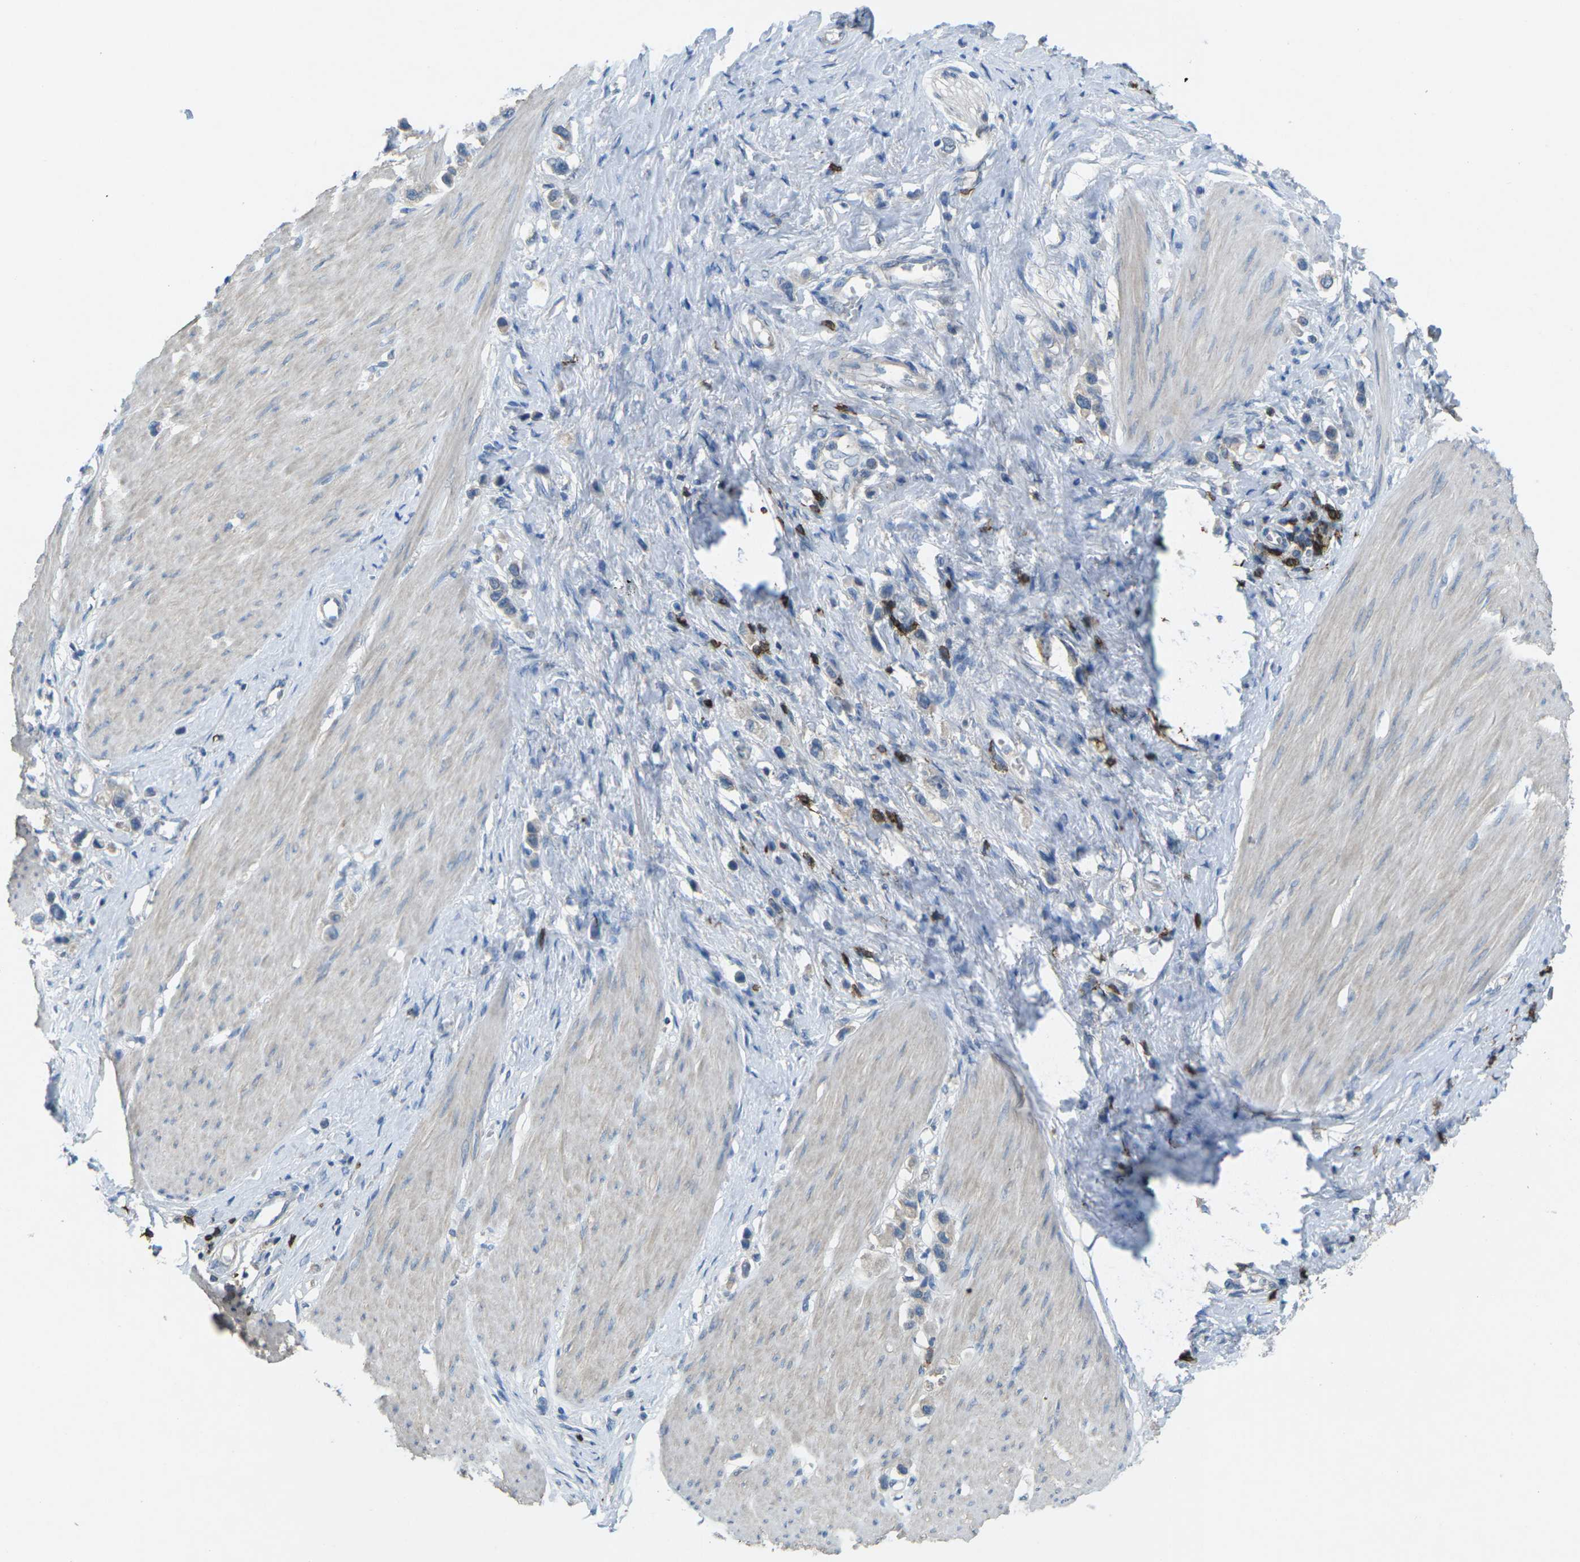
{"staining": {"intensity": "negative", "quantity": "none", "location": "none"}, "tissue": "stomach cancer", "cell_type": "Tumor cells", "image_type": "cancer", "snomed": [{"axis": "morphology", "description": "Adenocarcinoma, NOS"}, {"axis": "topography", "description": "Stomach"}], "caption": "DAB immunohistochemical staining of stomach cancer (adenocarcinoma) shows no significant expression in tumor cells.", "gene": "CD19", "patient": {"sex": "female", "age": 65}}